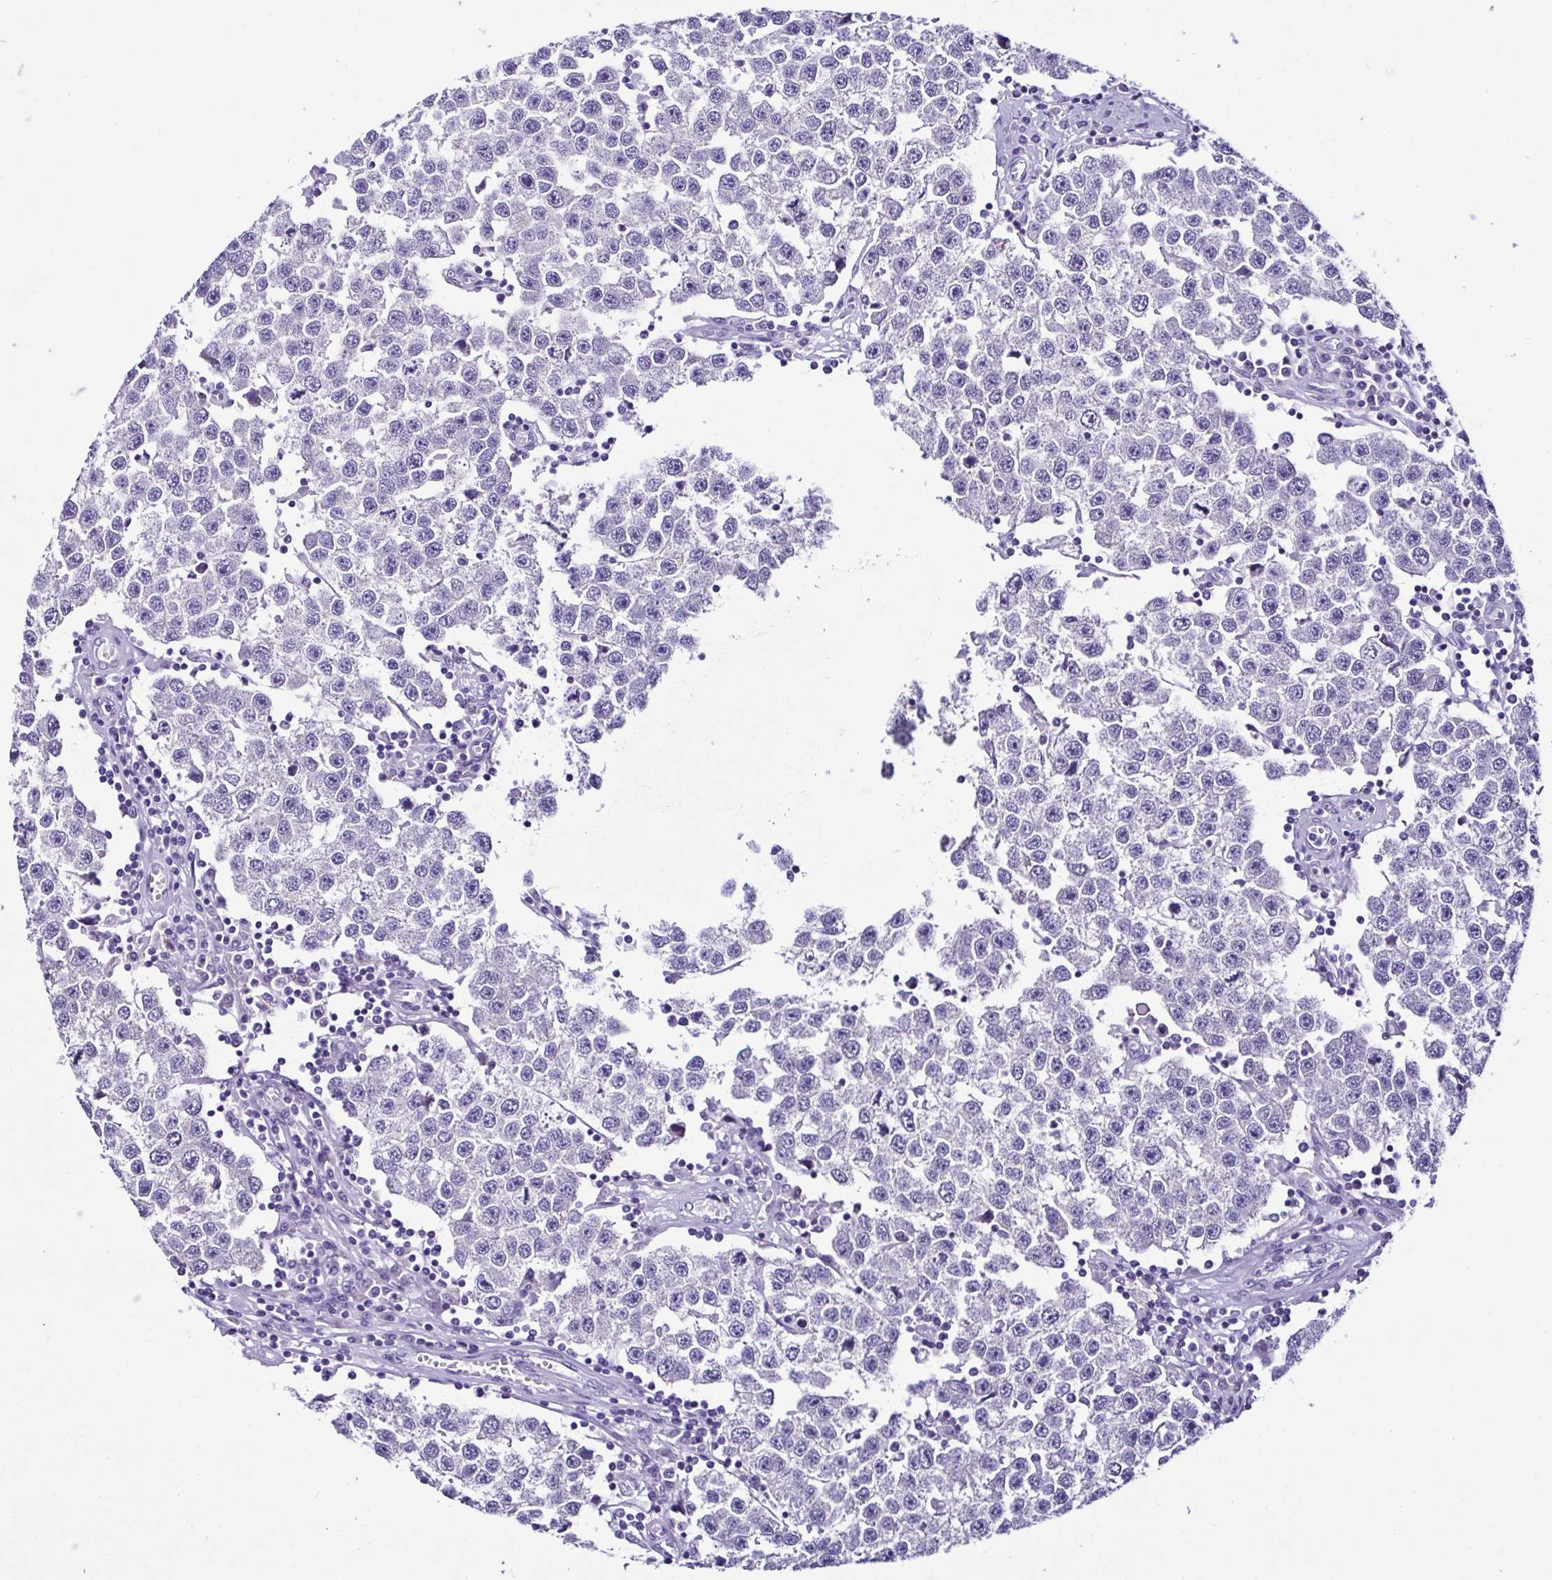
{"staining": {"intensity": "negative", "quantity": "none", "location": "none"}, "tissue": "testis cancer", "cell_type": "Tumor cells", "image_type": "cancer", "snomed": [{"axis": "morphology", "description": "Seminoma, NOS"}, {"axis": "topography", "description": "Testis"}], "caption": "Immunohistochemistry (IHC) photomicrograph of human testis seminoma stained for a protein (brown), which demonstrates no positivity in tumor cells. The staining was performed using DAB (3,3'-diaminobenzidine) to visualize the protein expression in brown, while the nuclei were stained in blue with hematoxylin (Magnification: 20x).", "gene": "SRL", "patient": {"sex": "male", "age": 34}}